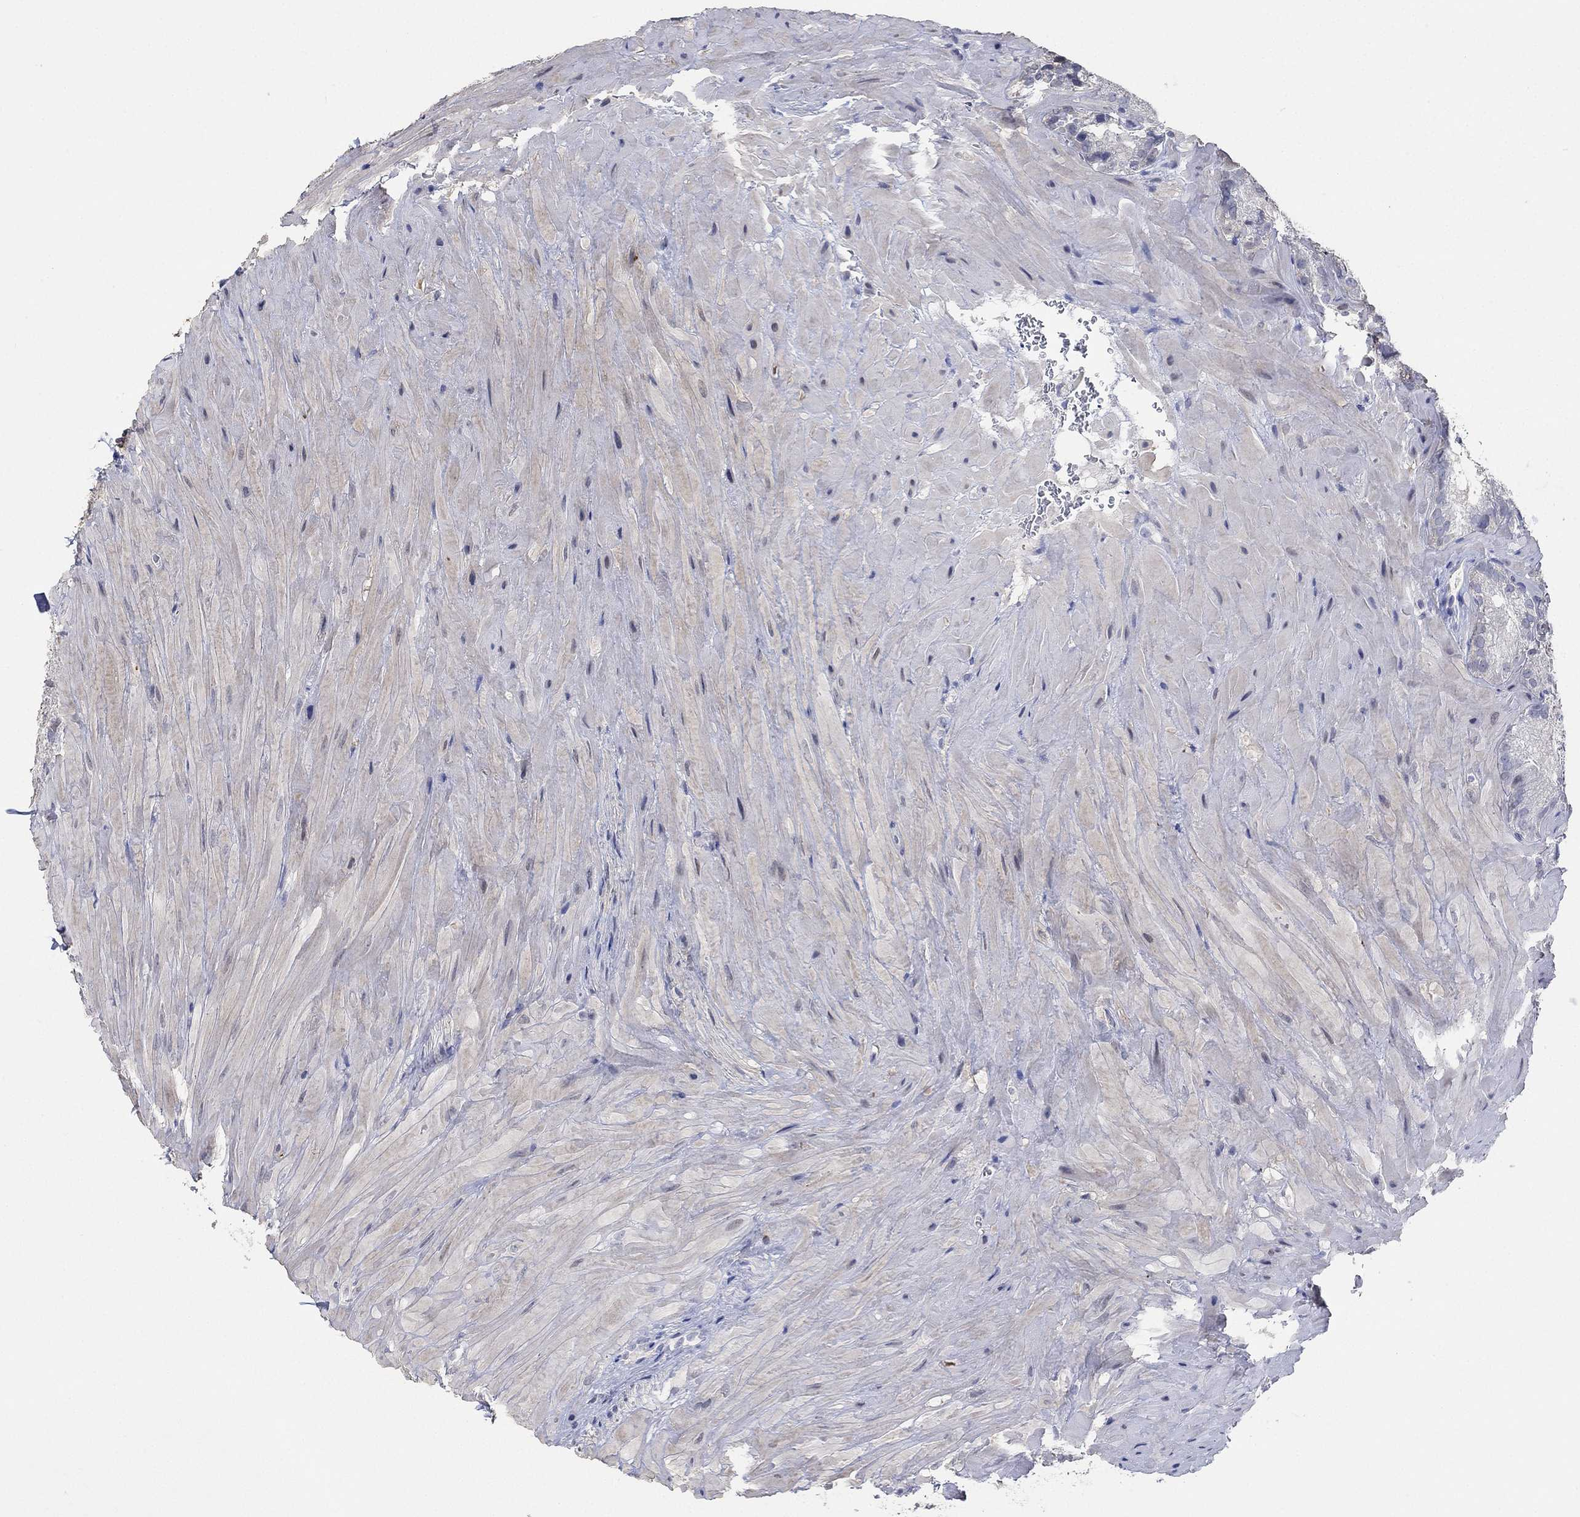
{"staining": {"intensity": "negative", "quantity": "none", "location": "none"}, "tissue": "seminal vesicle", "cell_type": "Glandular cells", "image_type": "normal", "snomed": [{"axis": "morphology", "description": "Normal tissue, NOS"}, {"axis": "topography", "description": "Seminal veicle"}], "caption": "DAB (3,3'-diaminobenzidine) immunohistochemical staining of normal seminal vesicle demonstrates no significant positivity in glandular cells. The staining is performed using DAB (3,3'-diaminobenzidine) brown chromogen with nuclei counter-stained in using hematoxylin.", "gene": "PNMA5", "patient": {"sex": "male", "age": 57}}